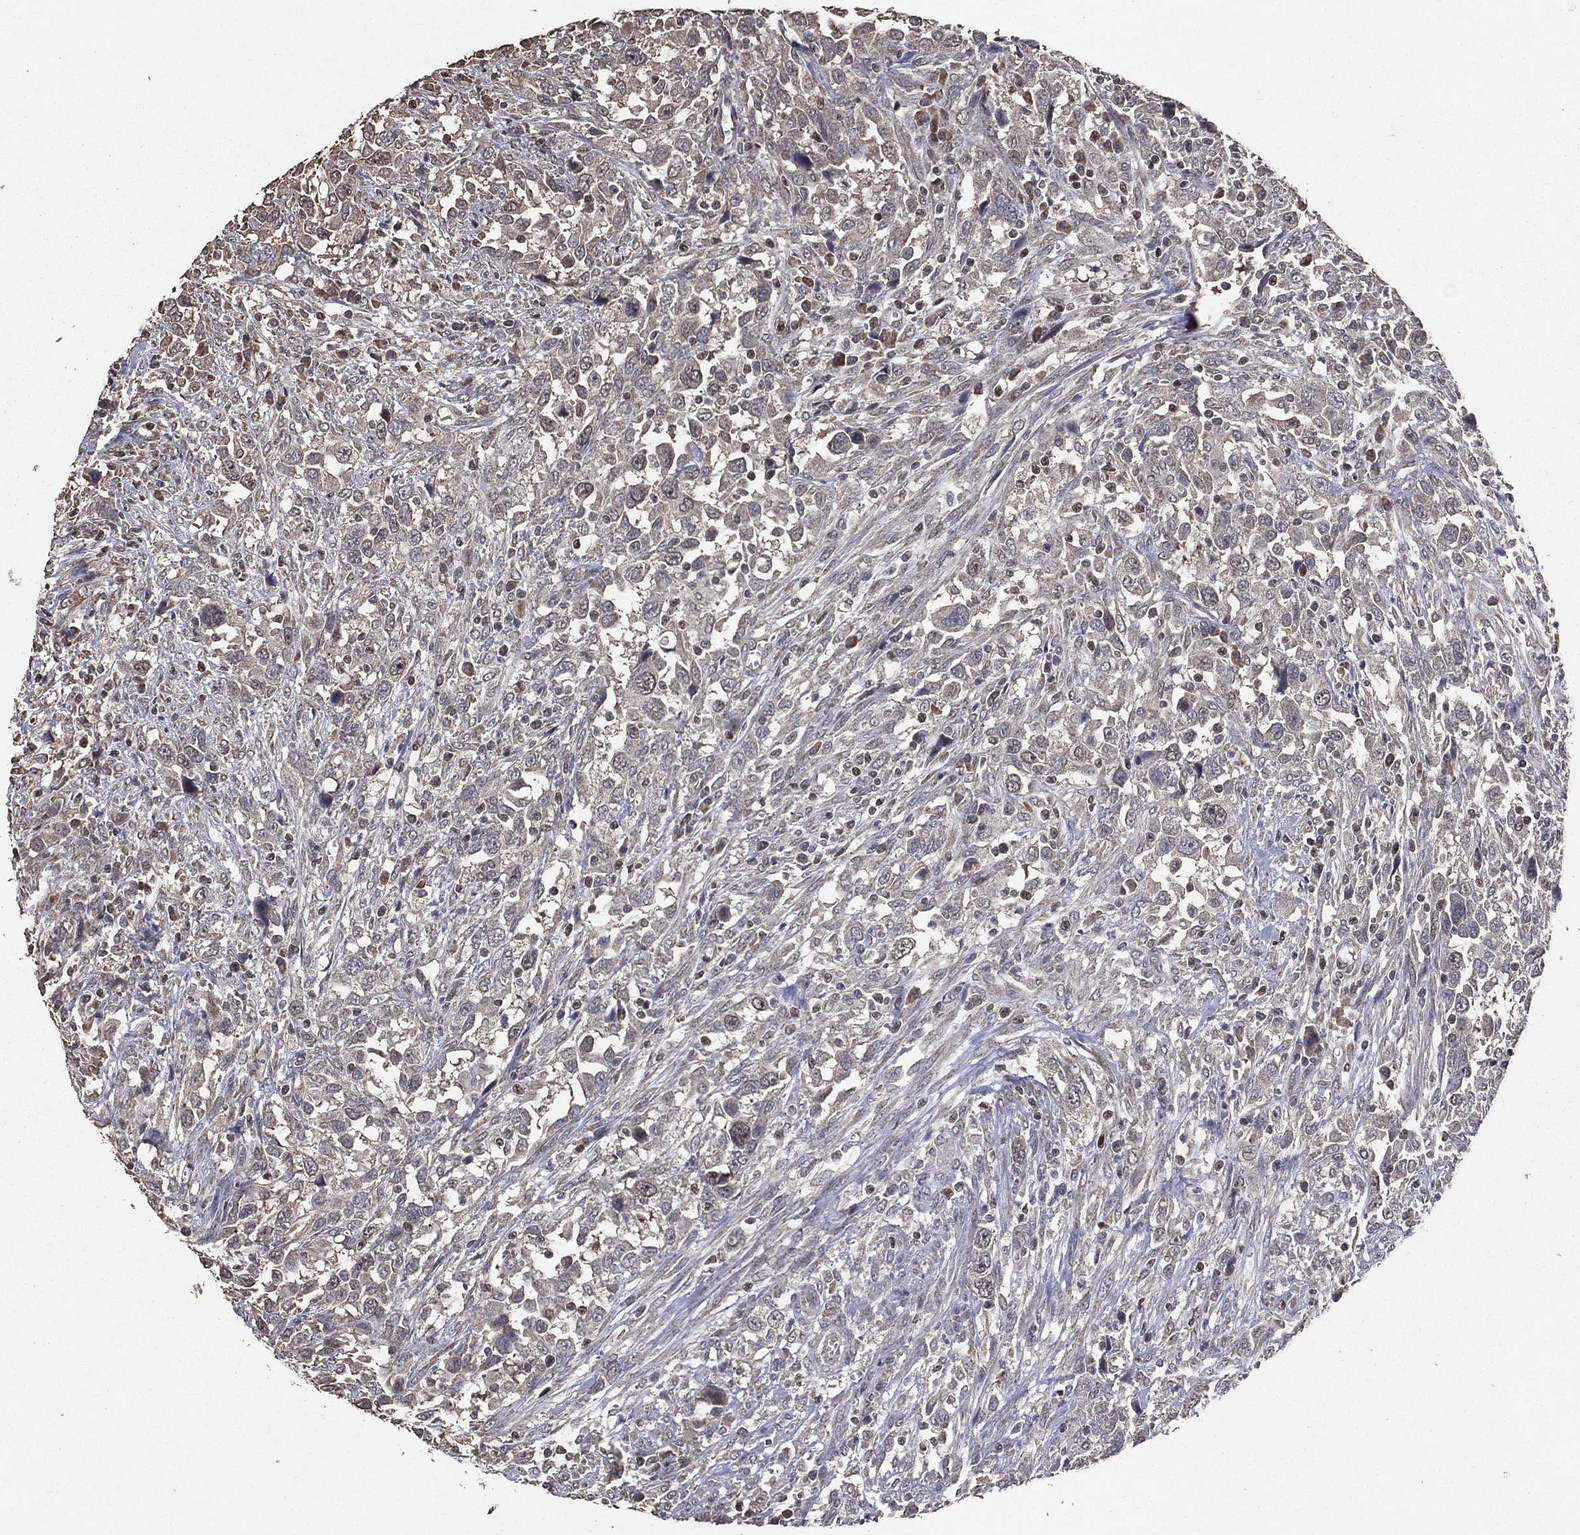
{"staining": {"intensity": "weak", "quantity": "<25%", "location": "cytoplasmic/membranous"}, "tissue": "urothelial cancer", "cell_type": "Tumor cells", "image_type": "cancer", "snomed": [{"axis": "morphology", "description": "Urothelial carcinoma, NOS"}, {"axis": "morphology", "description": "Urothelial carcinoma, High grade"}, {"axis": "topography", "description": "Urinary bladder"}], "caption": "Immunohistochemical staining of transitional cell carcinoma exhibits no significant staining in tumor cells.", "gene": "LY6K", "patient": {"sex": "female", "age": 64}}